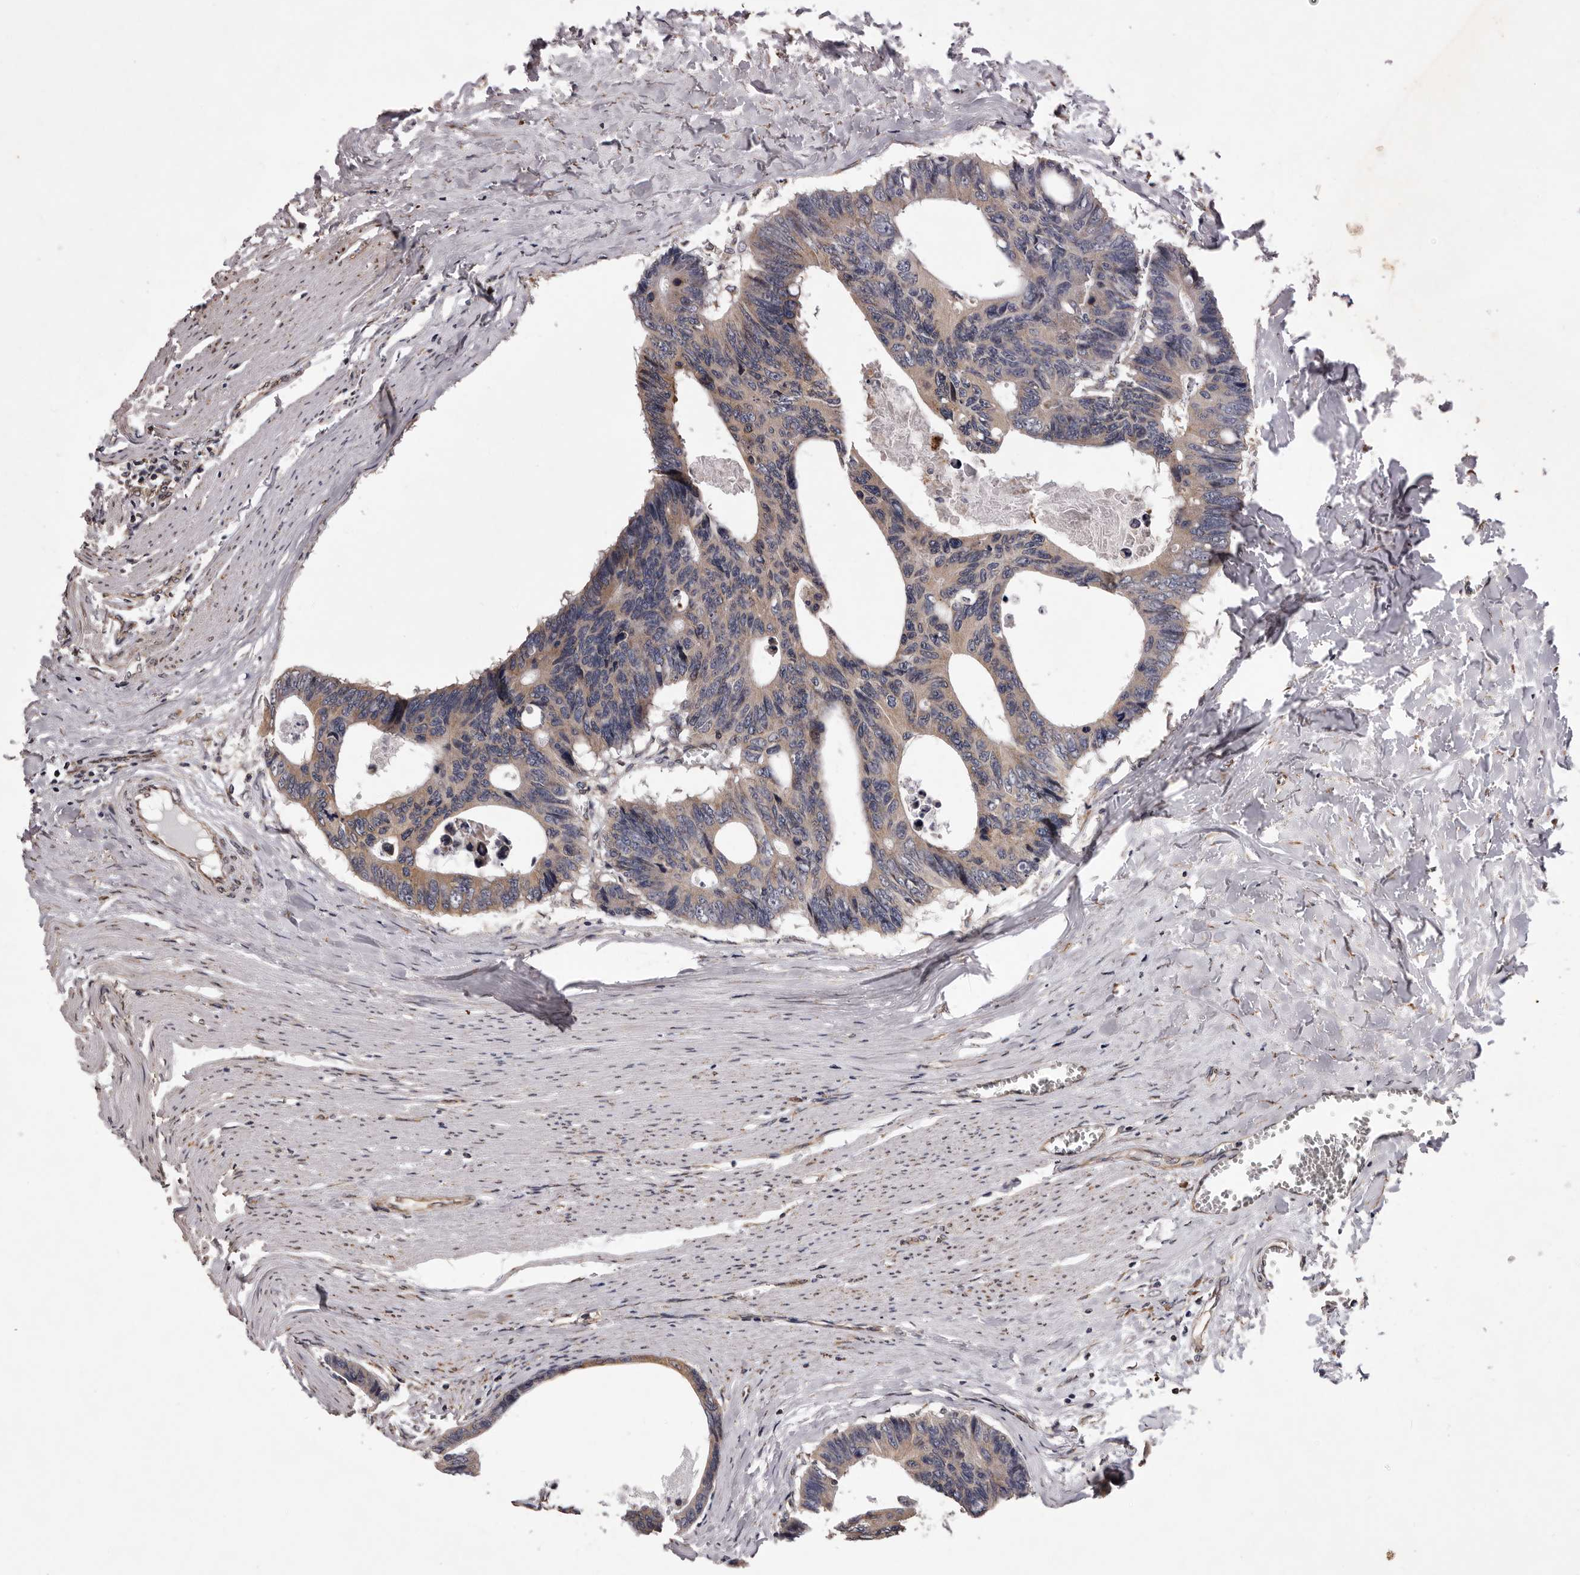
{"staining": {"intensity": "weak", "quantity": ">75%", "location": "cytoplasmic/membranous"}, "tissue": "colorectal cancer", "cell_type": "Tumor cells", "image_type": "cancer", "snomed": [{"axis": "morphology", "description": "Adenocarcinoma, NOS"}, {"axis": "topography", "description": "Colon"}], "caption": "Human adenocarcinoma (colorectal) stained with a protein marker demonstrates weak staining in tumor cells.", "gene": "GADD45B", "patient": {"sex": "female", "age": 55}}